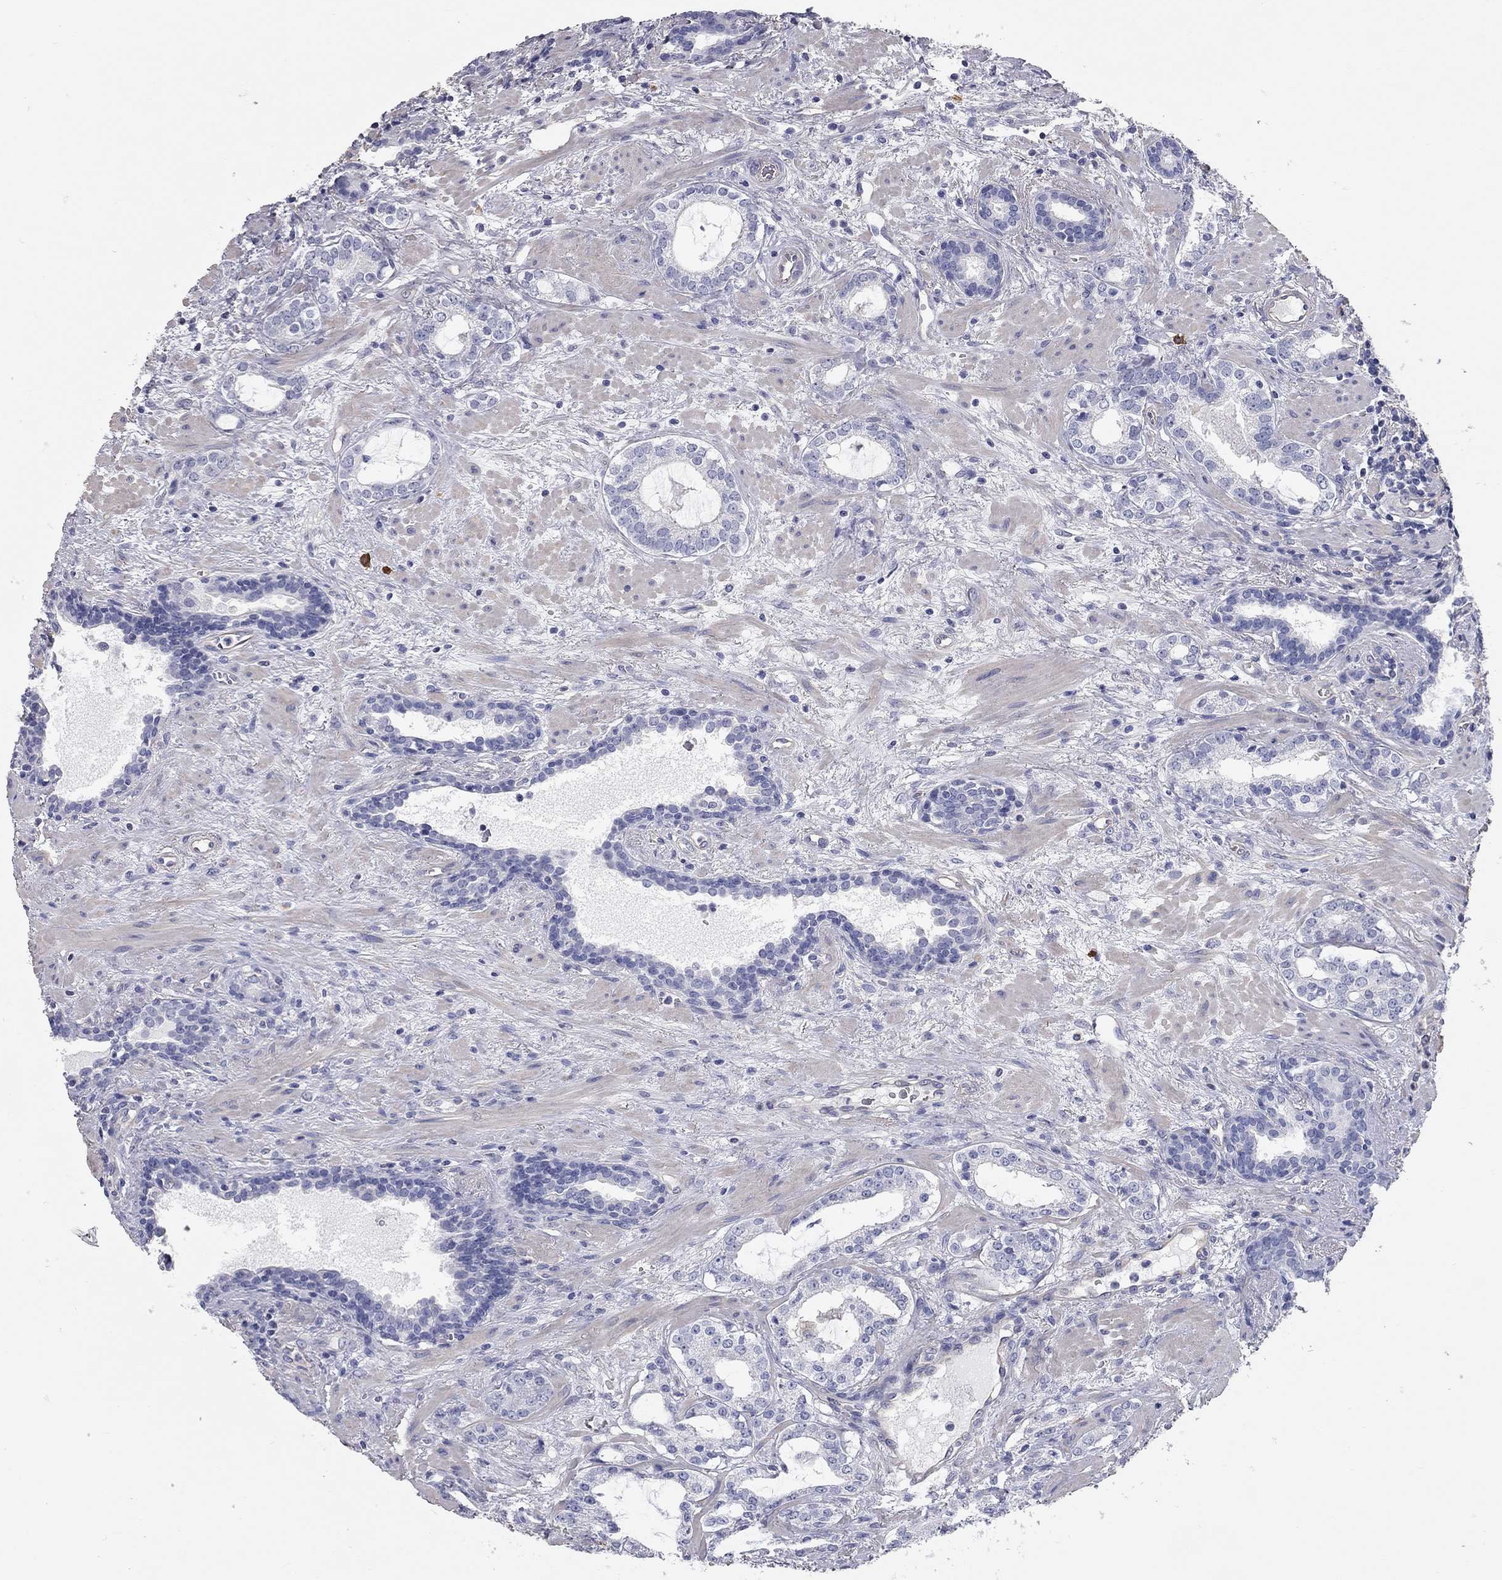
{"staining": {"intensity": "negative", "quantity": "none", "location": "none"}, "tissue": "prostate cancer", "cell_type": "Tumor cells", "image_type": "cancer", "snomed": [{"axis": "morphology", "description": "Adenocarcinoma, NOS"}, {"axis": "topography", "description": "Prostate"}], "caption": "A micrograph of human prostate cancer (adenocarcinoma) is negative for staining in tumor cells.", "gene": "C10orf90", "patient": {"sex": "male", "age": 66}}